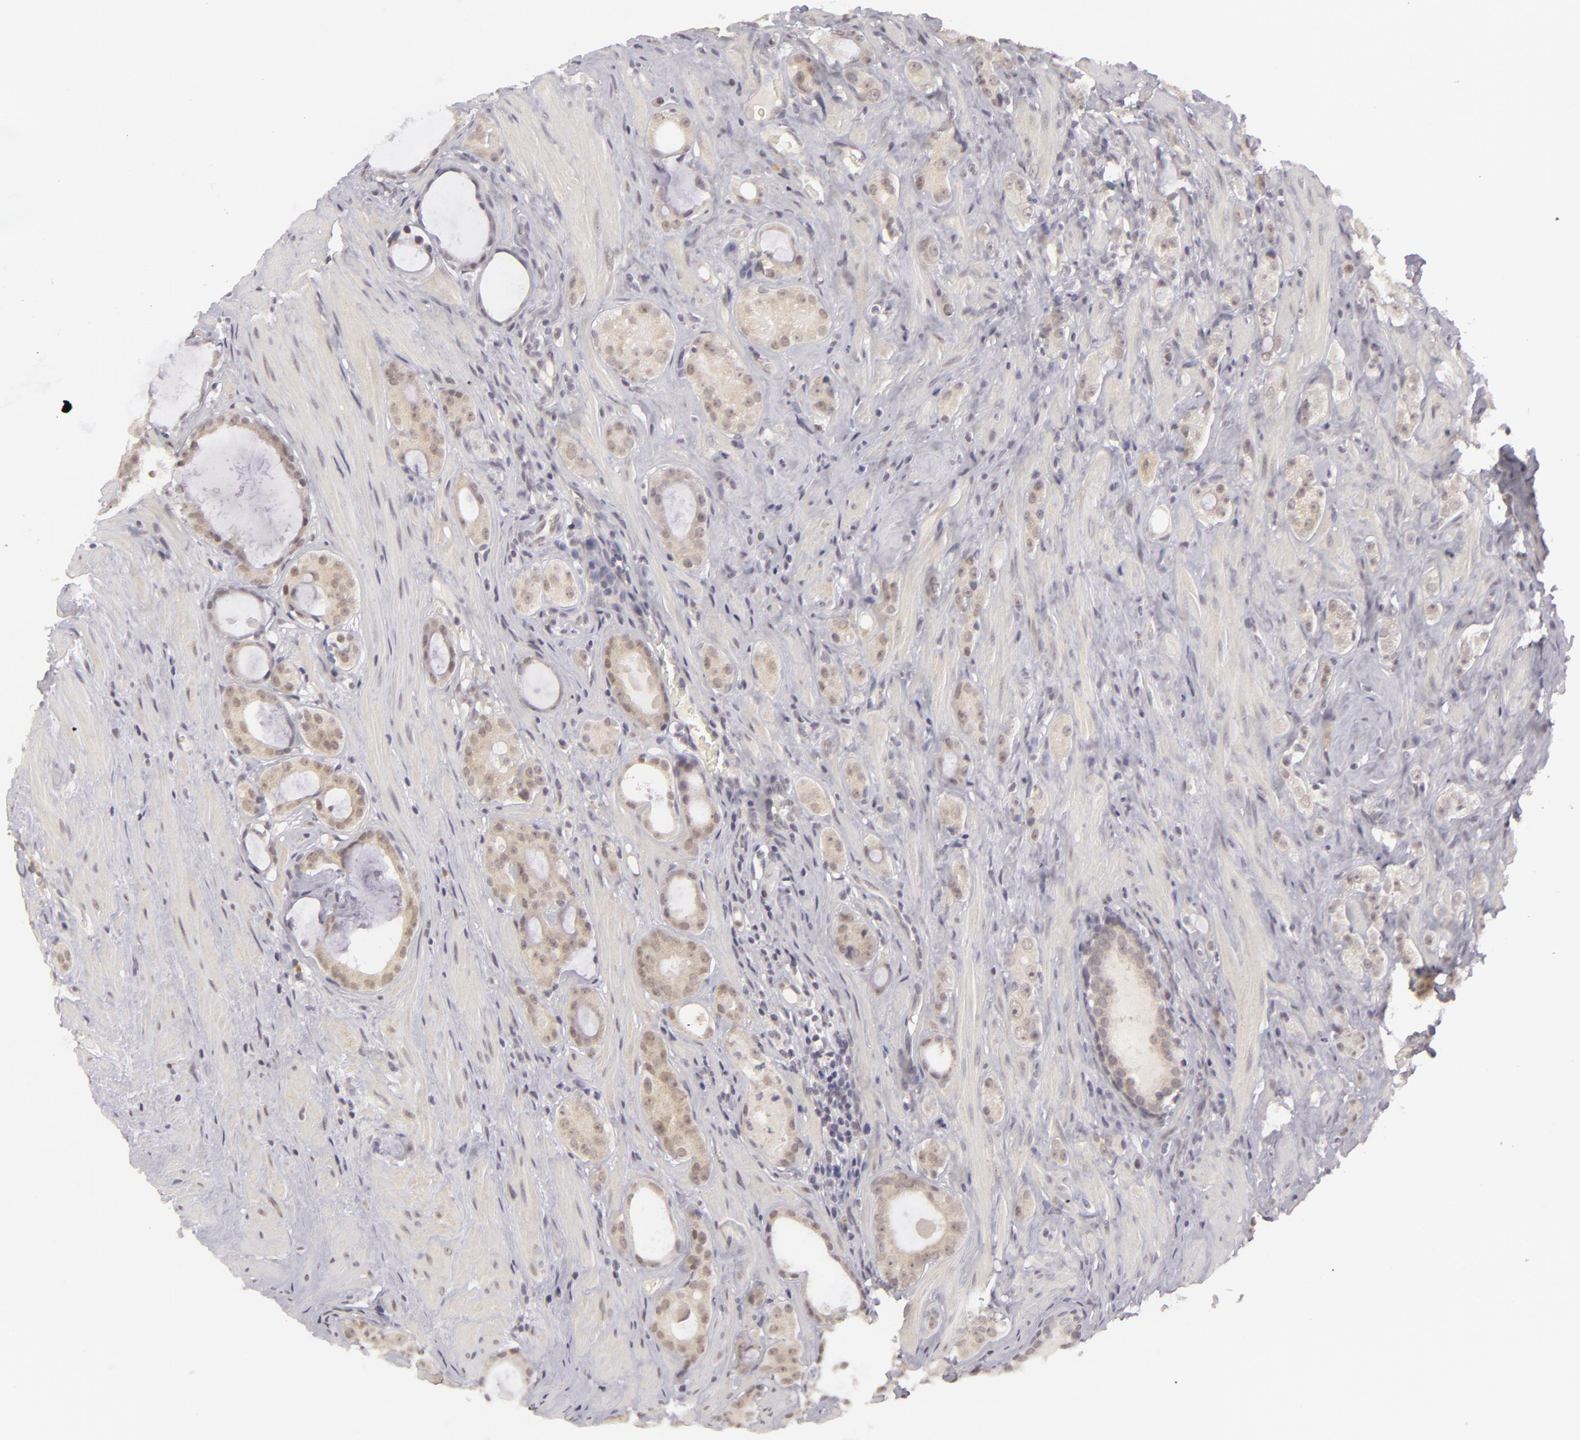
{"staining": {"intensity": "weak", "quantity": ">75%", "location": "cytoplasmic/membranous"}, "tissue": "prostate cancer", "cell_type": "Tumor cells", "image_type": "cancer", "snomed": [{"axis": "morphology", "description": "Adenocarcinoma, Medium grade"}, {"axis": "topography", "description": "Prostate"}], "caption": "The immunohistochemical stain shows weak cytoplasmic/membranous expression in tumor cells of prostate cancer tissue.", "gene": "DLG3", "patient": {"sex": "male", "age": 73}}